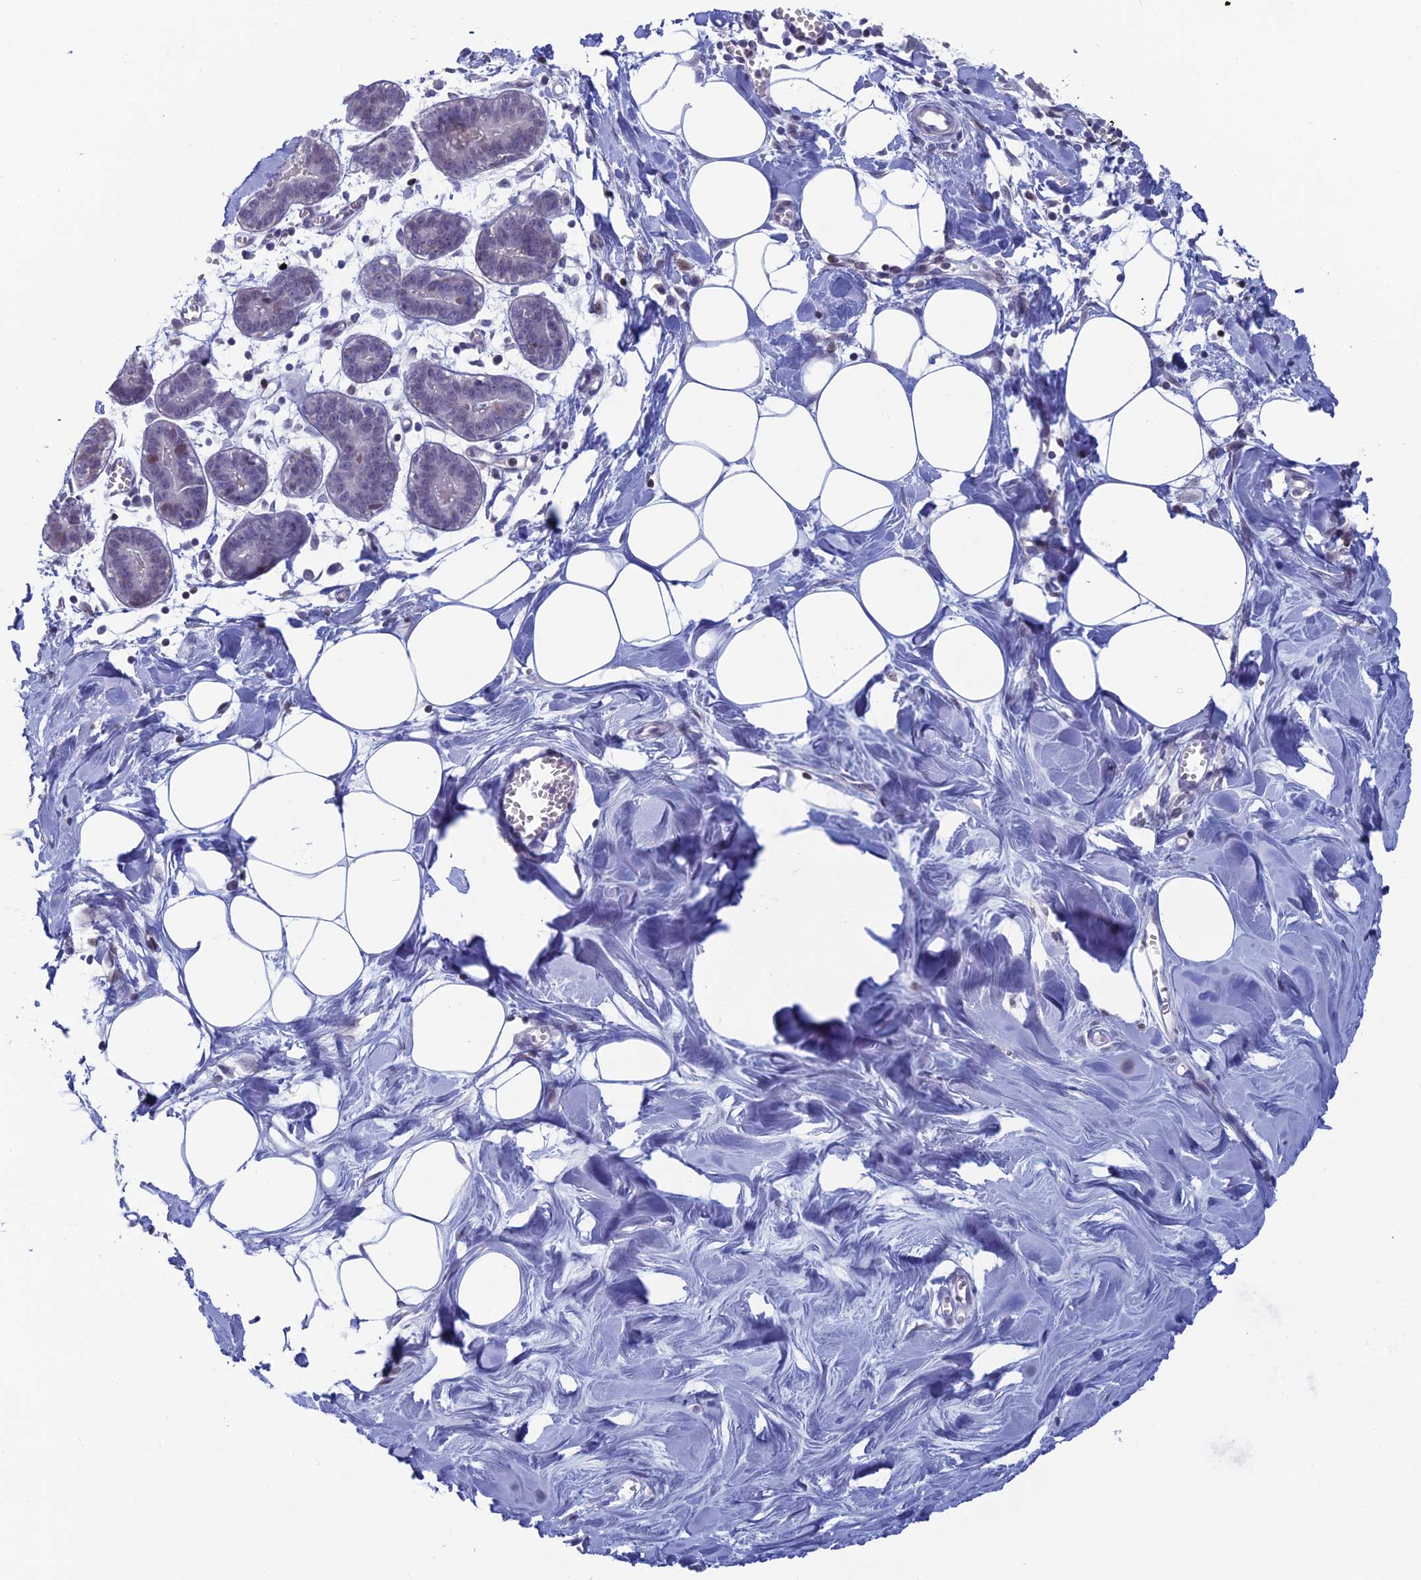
{"staining": {"intensity": "negative", "quantity": "none", "location": "none"}, "tissue": "breast", "cell_type": "Adipocytes", "image_type": "normal", "snomed": [{"axis": "morphology", "description": "Normal tissue, NOS"}, {"axis": "topography", "description": "Breast"}], "caption": "Histopathology image shows no protein positivity in adipocytes of normal breast.", "gene": "CERS6", "patient": {"sex": "female", "age": 27}}